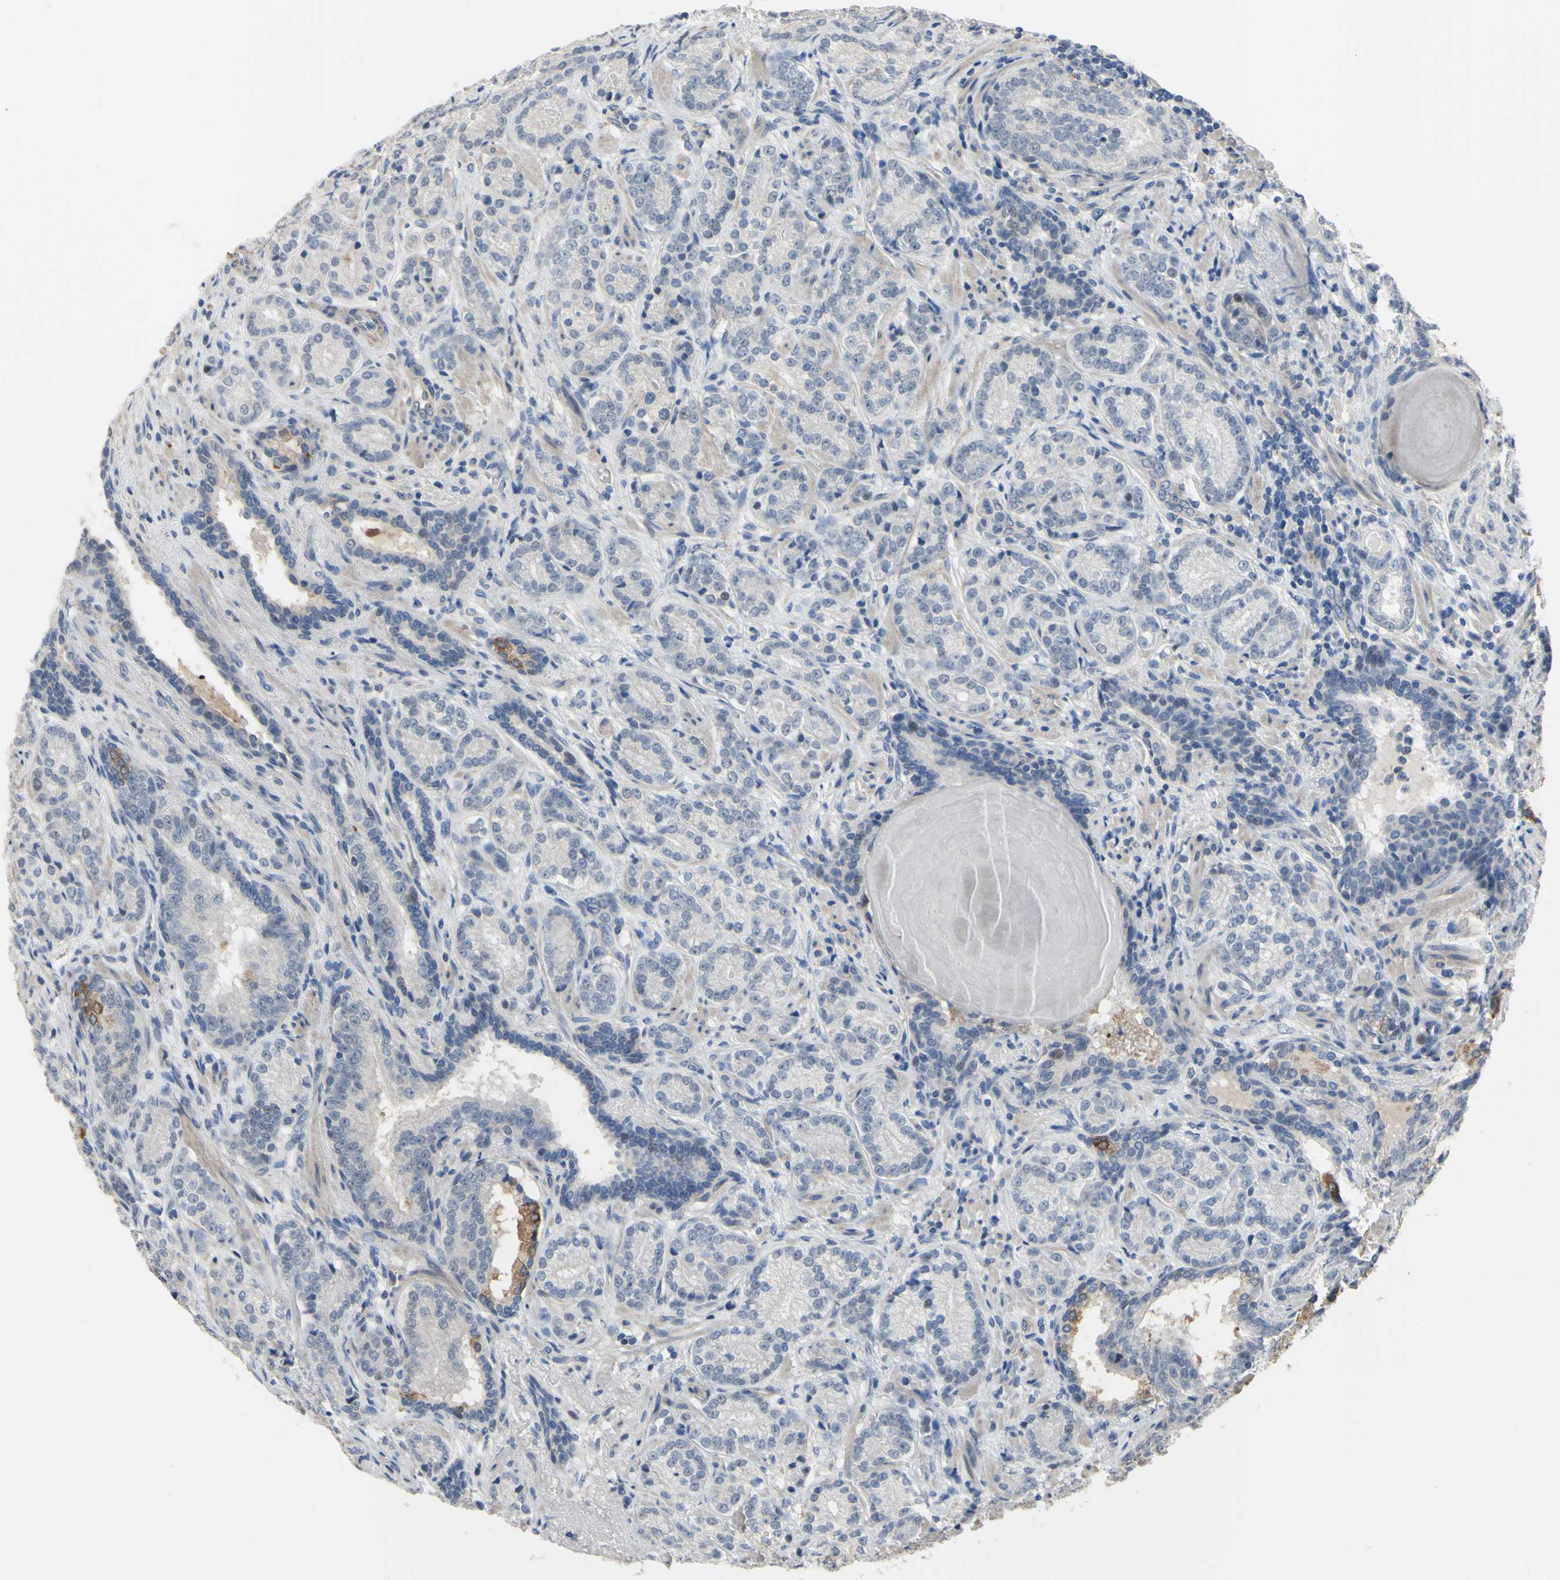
{"staining": {"intensity": "moderate", "quantity": "<25%", "location": "cytoplasmic/membranous"}, "tissue": "prostate cancer", "cell_type": "Tumor cells", "image_type": "cancer", "snomed": [{"axis": "morphology", "description": "Adenocarcinoma, High grade"}, {"axis": "topography", "description": "Prostate"}], "caption": "The image shows staining of prostate cancer (adenocarcinoma (high-grade)), revealing moderate cytoplasmic/membranous protein staining (brown color) within tumor cells.", "gene": "LHX9", "patient": {"sex": "male", "age": 61}}